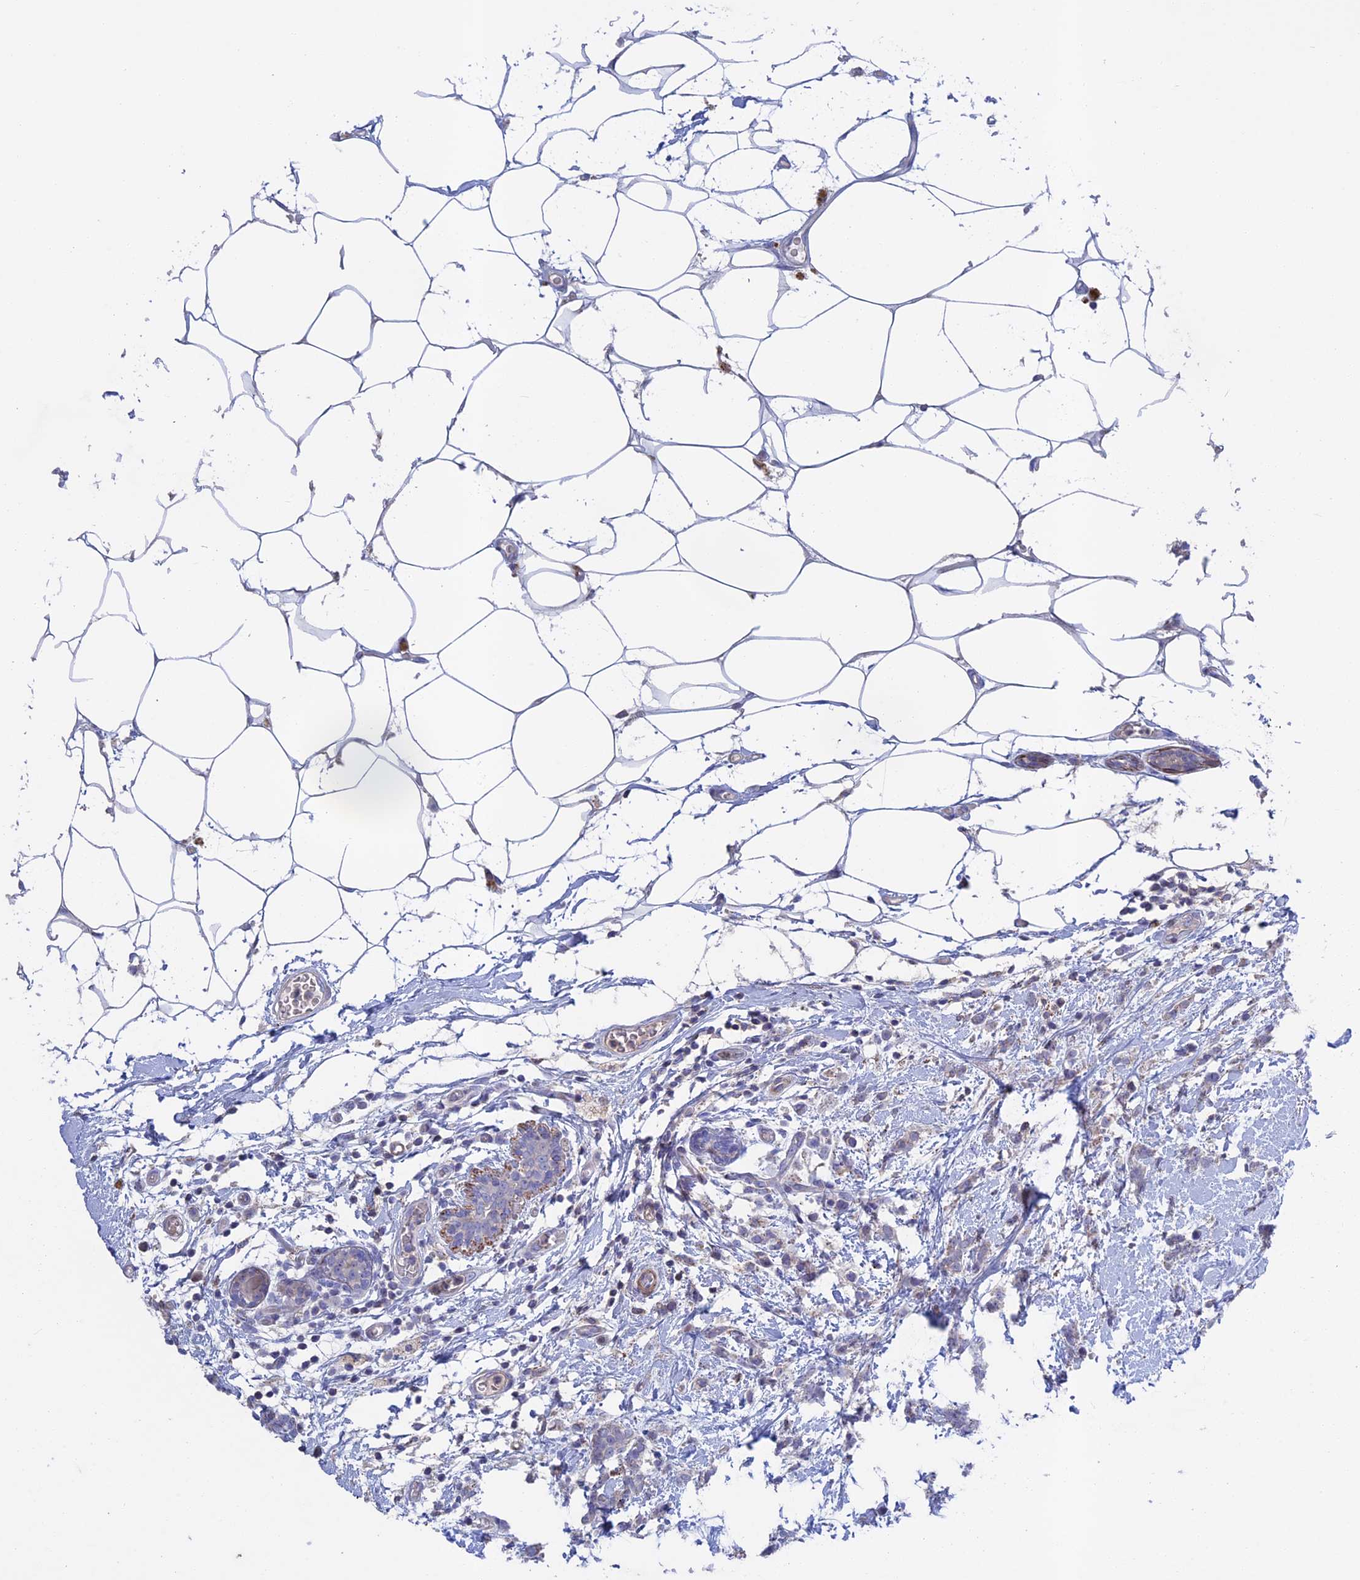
{"staining": {"intensity": "negative", "quantity": "none", "location": "none"}, "tissue": "breast cancer", "cell_type": "Tumor cells", "image_type": "cancer", "snomed": [{"axis": "morphology", "description": "Lobular carcinoma"}, {"axis": "topography", "description": "Breast"}], "caption": "Breast cancer (lobular carcinoma) was stained to show a protein in brown. There is no significant positivity in tumor cells.", "gene": "LYPD5", "patient": {"sex": "female", "age": 58}}